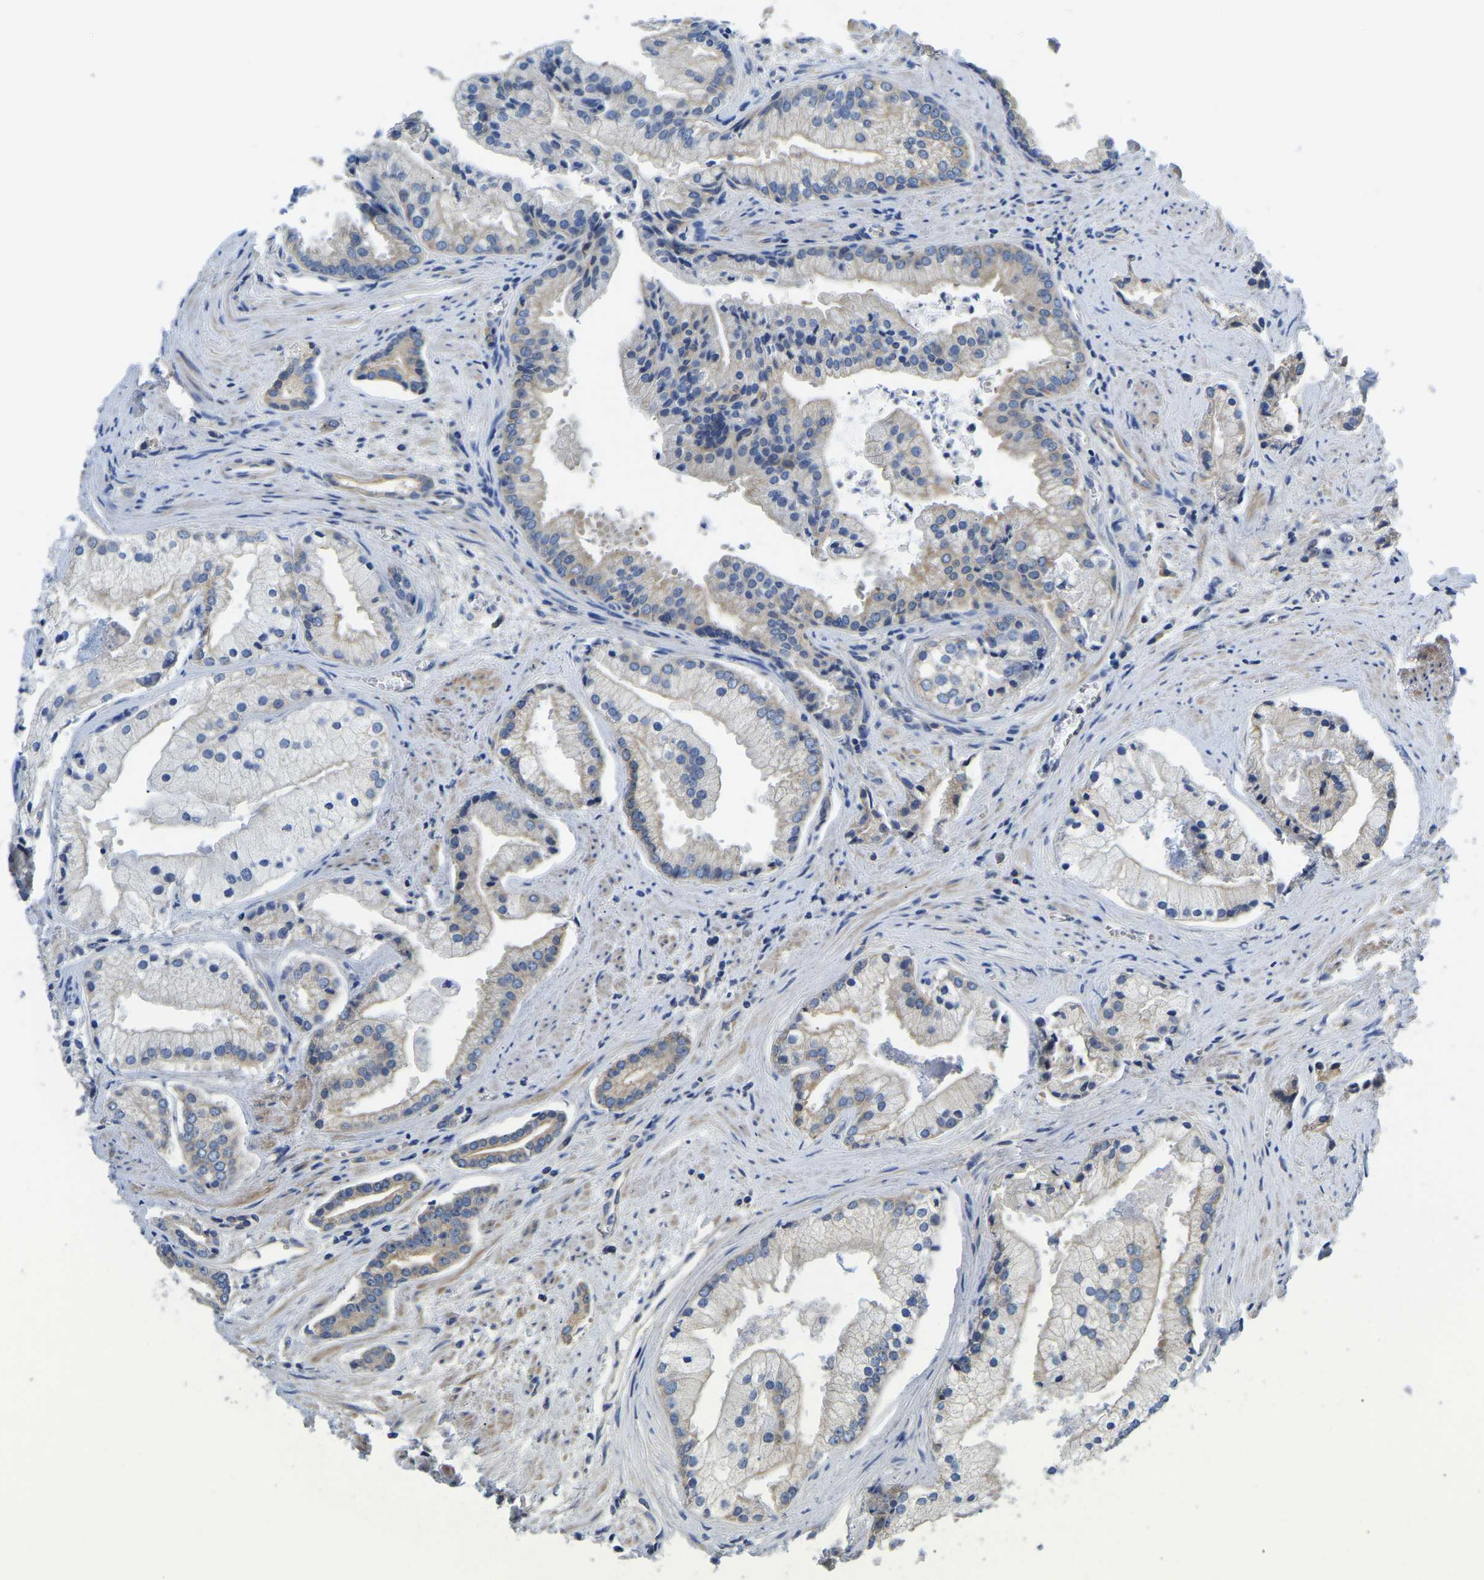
{"staining": {"intensity": "weak", "quantity": "25%-75%", "location": "cytoplasmic/membranous"}, "tissue": "prostate cancer", "cell_type": "Tumor cells", "image_type": "cancer", "snomed": [{"axis": "morphology", "description": "Adenocarcinoma, High grade"}, {"axis": "topography", "description": "Prostate"}], "caption": "Protein expression analysis of prostate adenocarcinoma (high-grade) exhibits weak cytoplasmic/membranous staining in about 25%-75% of tumor cells. The protein of interest is stained brown, and the nuclei are stained in blue (DAB (3,3'-diaminobenzidine) IHC with brightfield microscopy, high magnification).", "gene": "STAT2", "patient": {"sex": "male", "age": 67}}